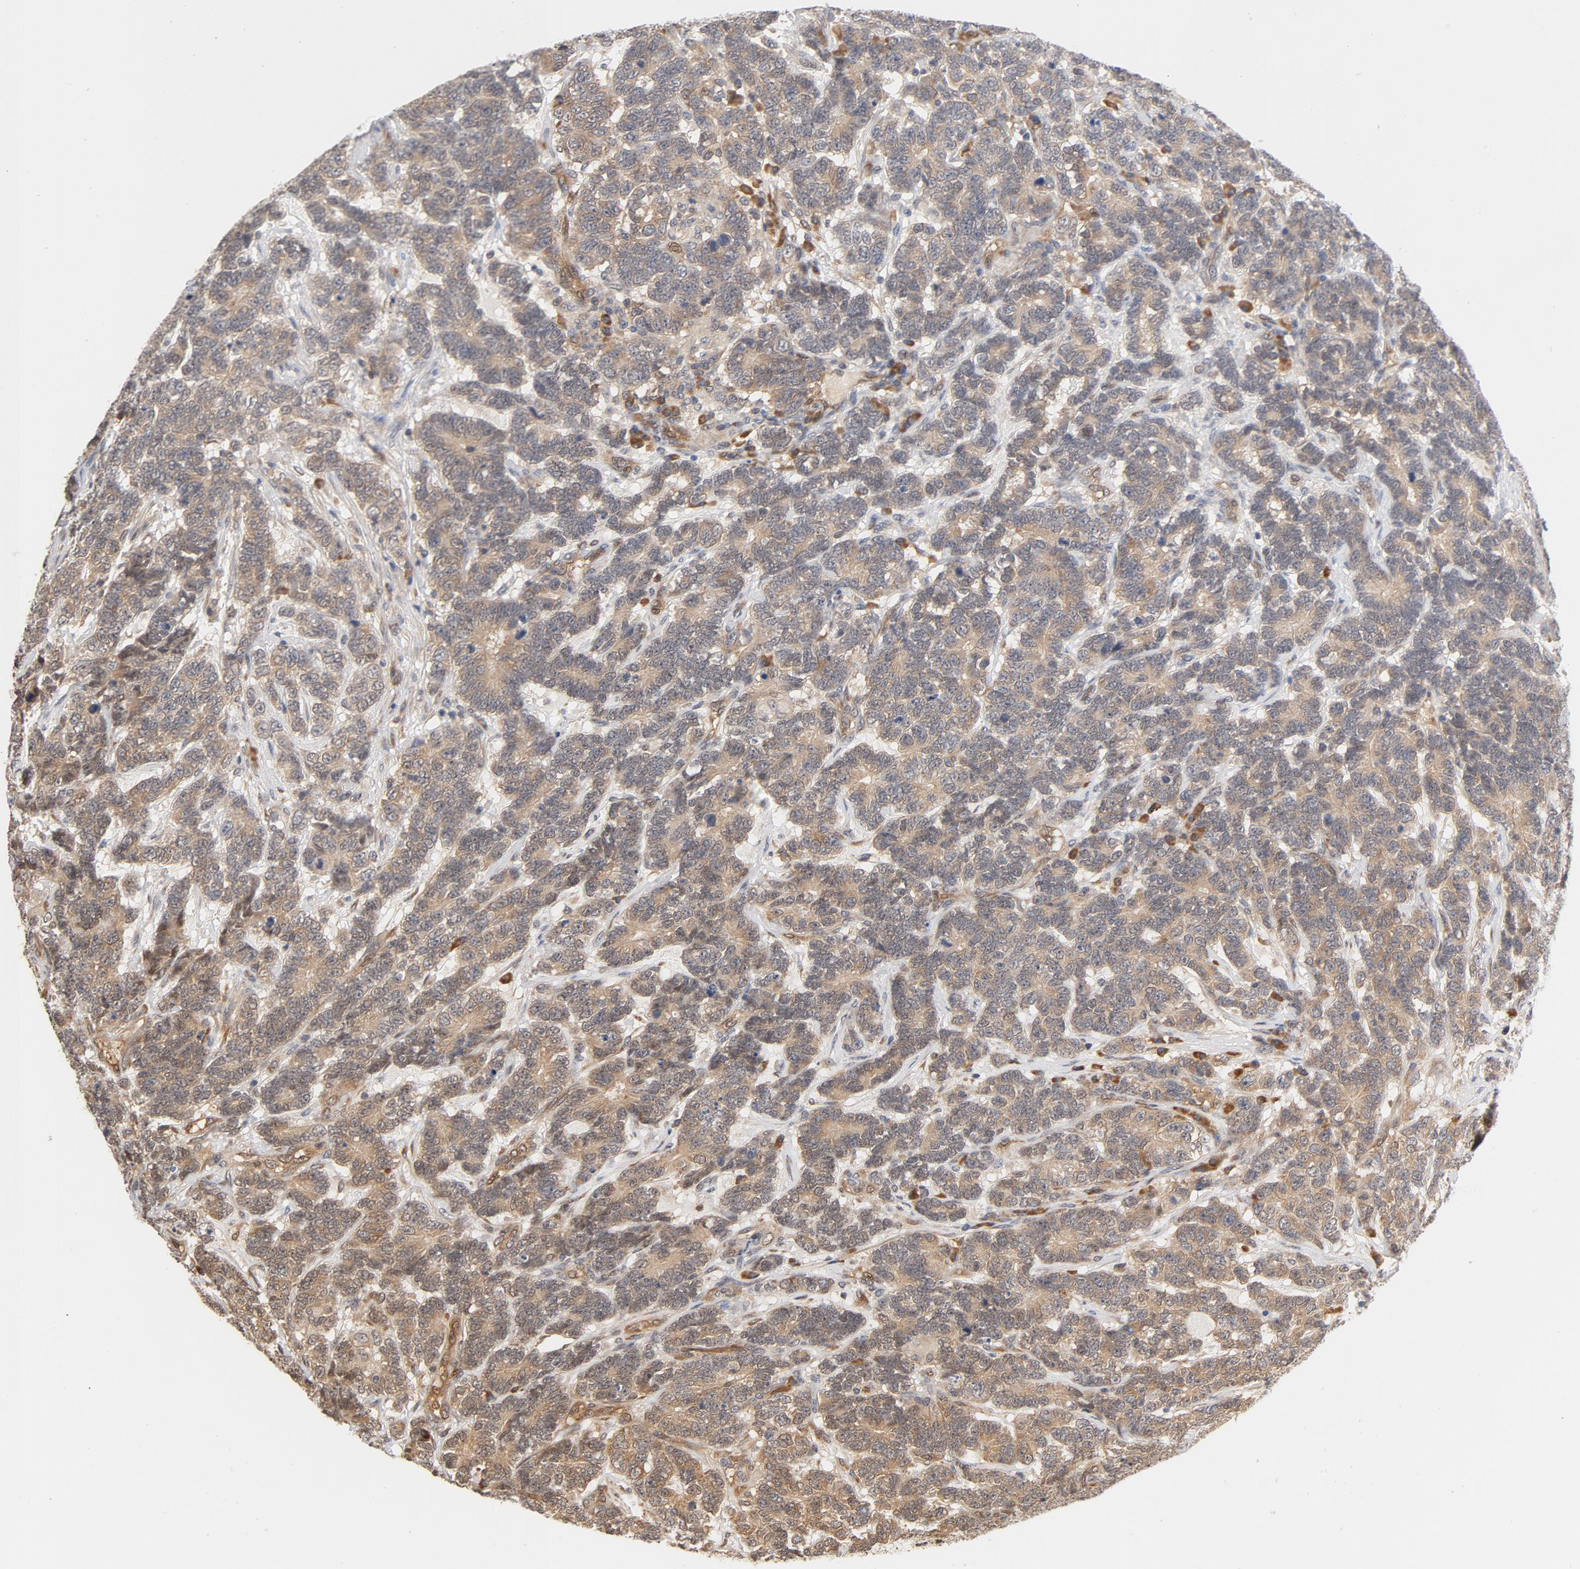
{"staining": {"intensity": "moderate", "quantity": ">75%", "location": "cytoplasmic/membranous"}, "tissue": "testis cancer", "cell_type": "Tumor cells", "image_type": "cancer", "snomed": [{"axis": "morphology", "description": "Carcinoma, Embryonal, NOS"}, {"axis": "topography", "description": "Testis"}], "caption": "This image displays immunohistochemistry (IHC) staining of human testis embryonal carcinoma, with medium moderate cytoplasmic/membranous expression in approximately >75% of tumor cells.", "gene": "EIF4E", "patient": {"sex": "male", "age": 26}}